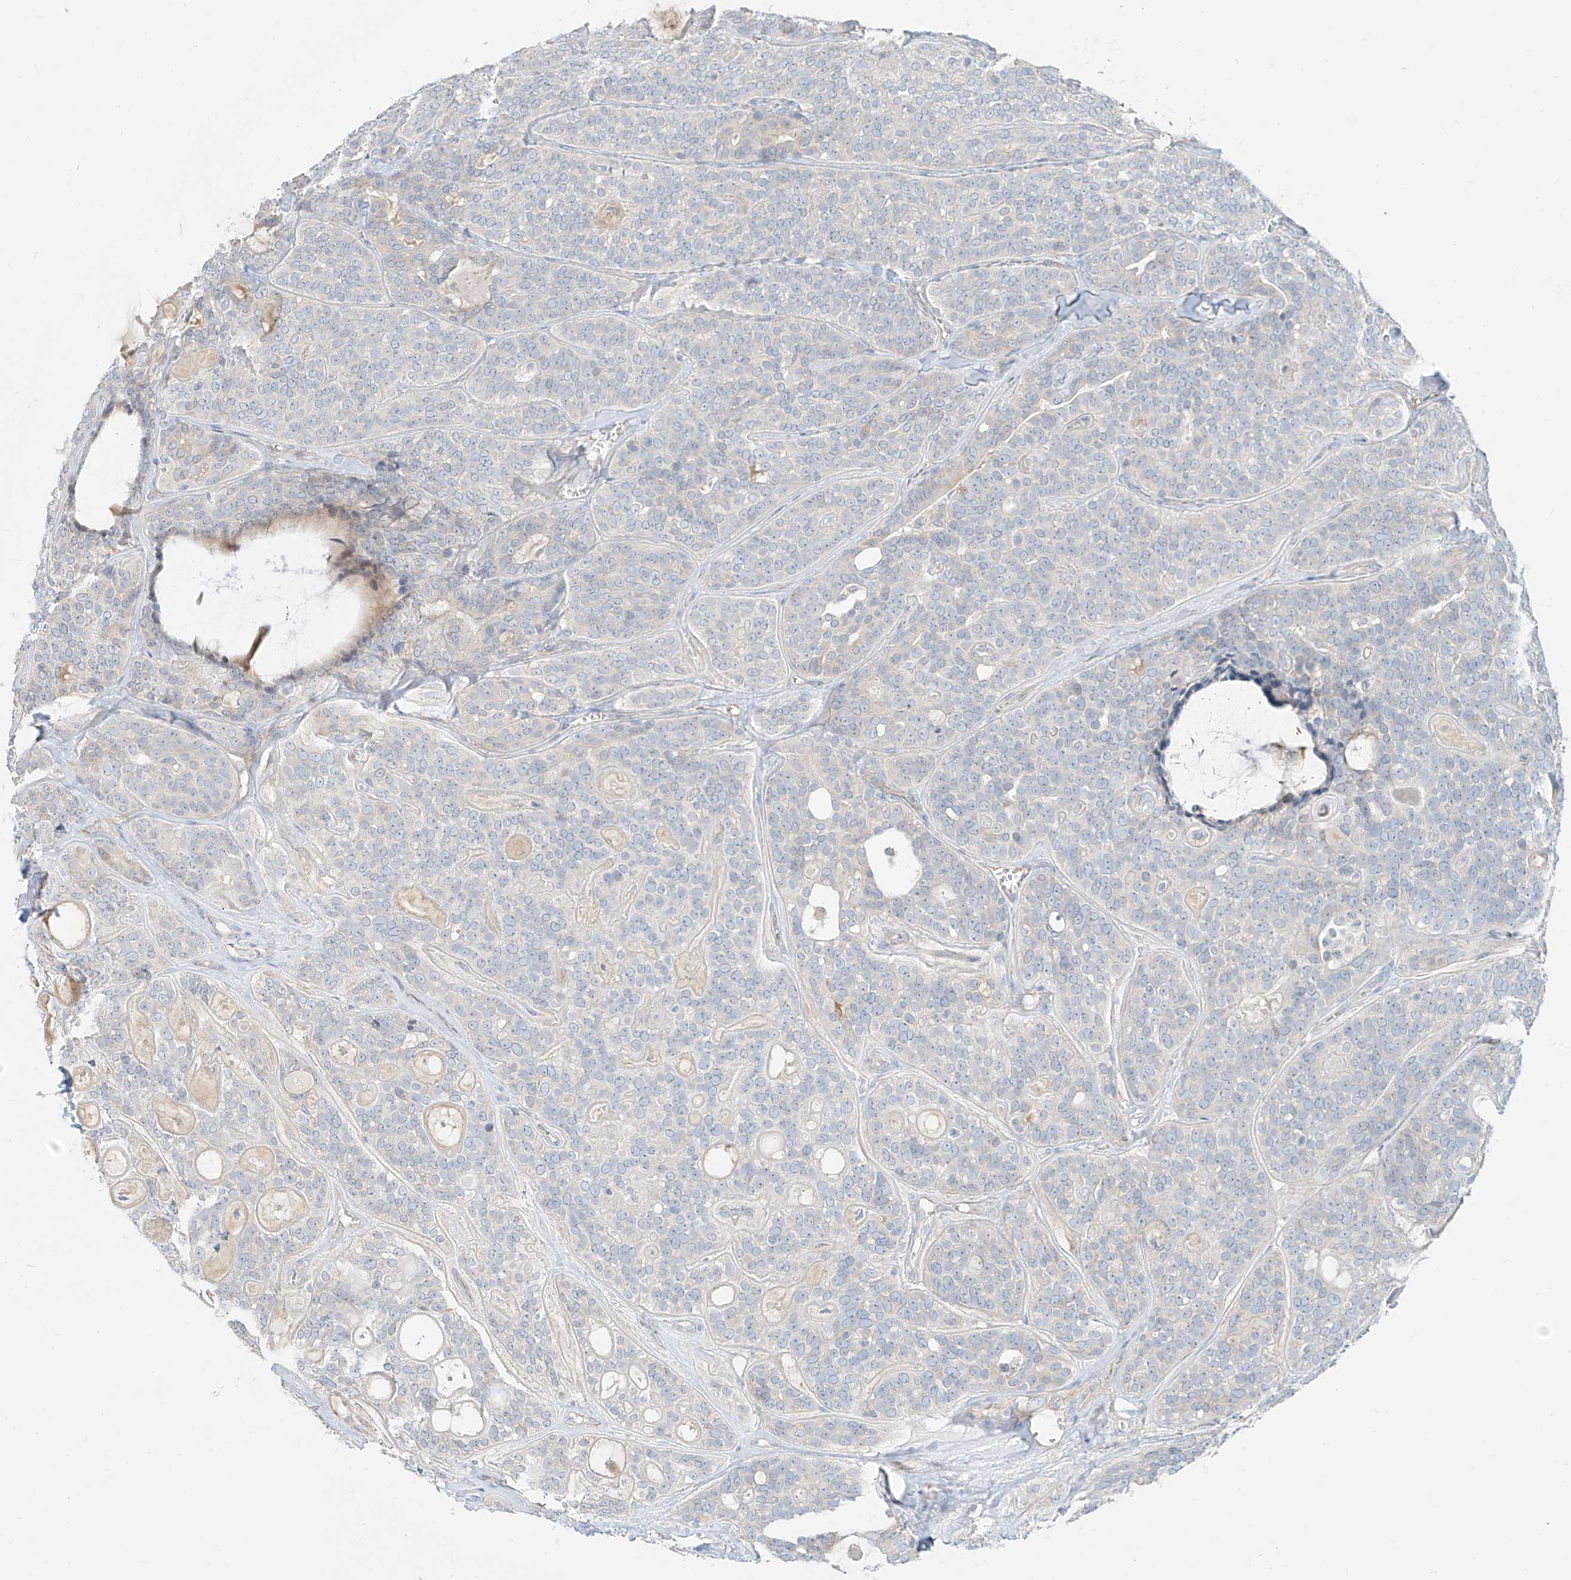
{"staining": {"intensity": "negative", "quantity": "none", "location": "none"}, "tissue": "head and neck cancer", "cell_type": "Tumor cells", "image_type": "cancer", "snomed": [{"axis": "morphology", "description": "Adenocarcinoma, NOS"}, {"axis": "topography", "description": "Head-Neck"}], "caption": "This histopathology image is of head and neck cancer stained with immunohistochemistry (IHC) to label a protein in brown with the nuclei are counter-stained blue. There is no staining in tumor cells. (Stains: DAB immunohistochemistry (IHC) with hematoxylin counter stain, Microscopy: brightfield microscopy at high magnification).", "gene": "C2orf42", "patient": {"sex": "male", "age": 66}}